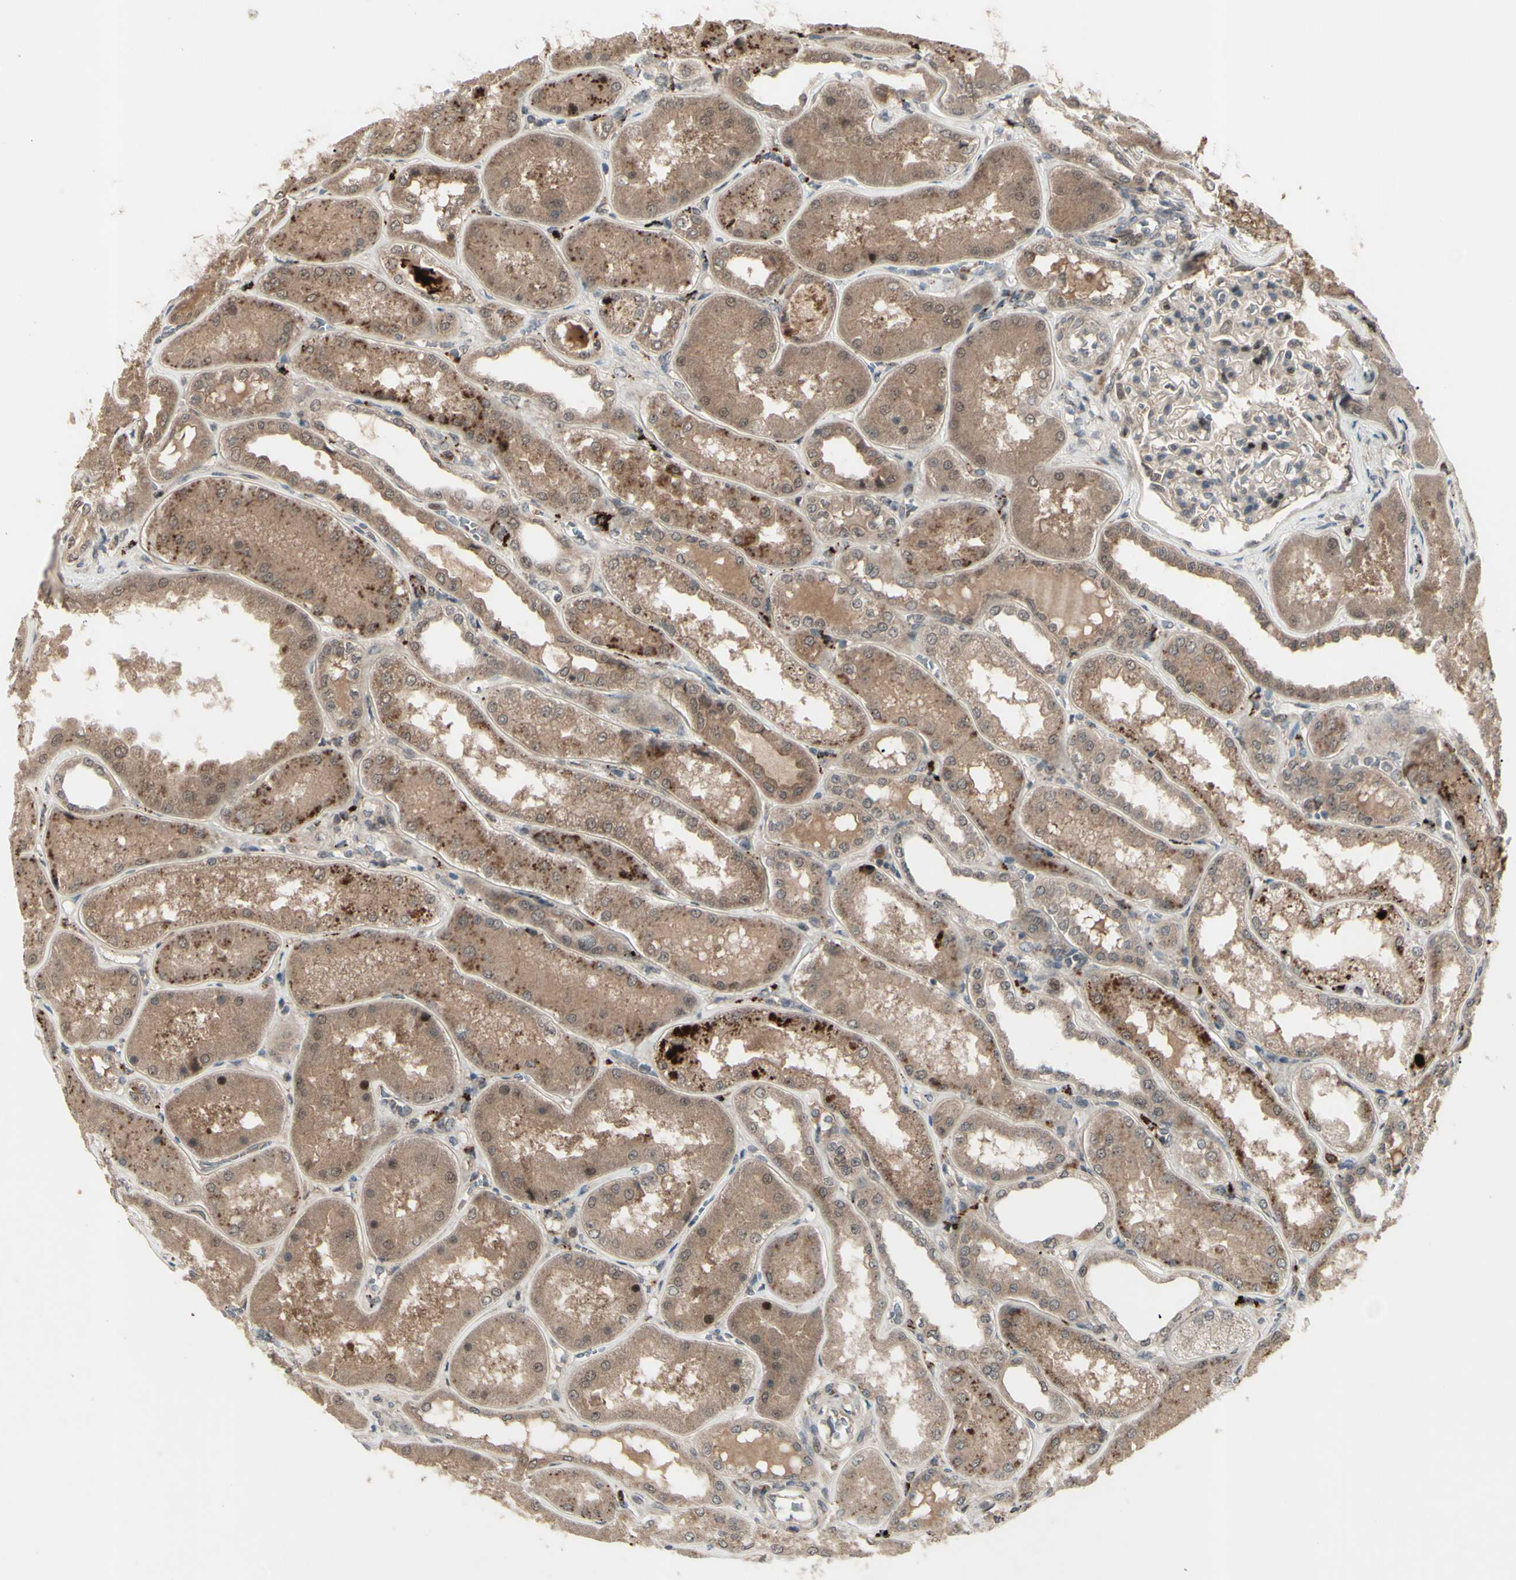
{"staining": {"intensity": "moderate", "quantity": "25%-75%", "location": "cytoplasmic/membranous,nuclear"}, "tissue": "kidney", "cell_type": "Cells in glomeruli", "image_type": "normal", "snomed": [{"axis": "morphology", "description": "Normal tissue, NOS"}, {"axis": "topography", "description": "Kidney"}], "caption": "Cells in glomeruli display medium levels of moderate cytoplasmic/membranous,nuclear expression in approximately 25%-75% of cells in benign human kidney.", "gene": "MLF2", "patient": {"sex": "female", "age": 56}}